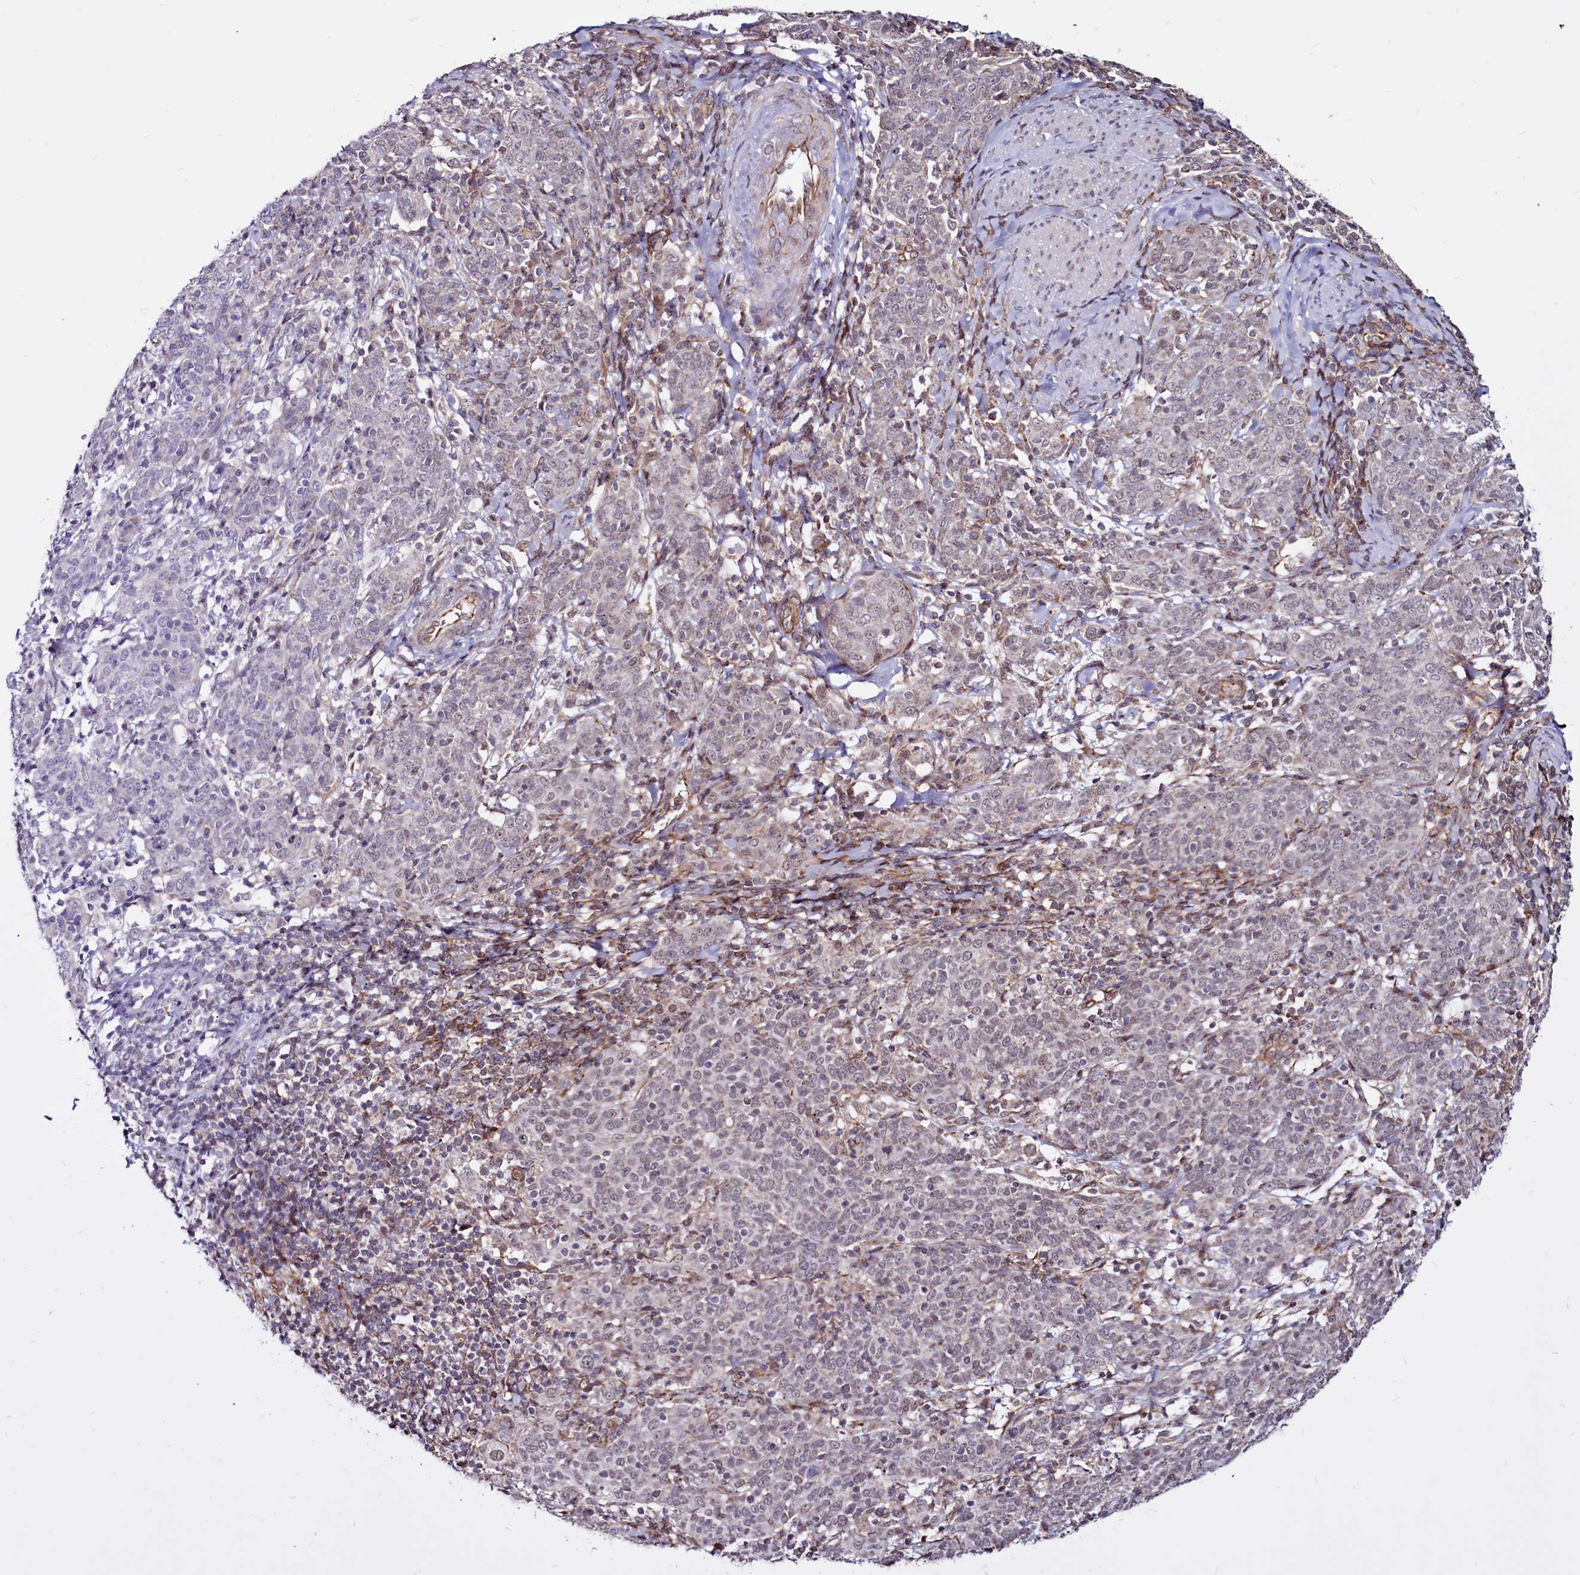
{"staining": {"intensity": "weak", "quantity": "25%-75%", "location": "nuclear"}, "tissue": "cervical cancer", "cell_type": "Tumor cells", "image_type": "cancer", "snomed": [{"axis": "morphology", "description": "Squamous cell carcinoma, NOS"}, {"axis": "topography", "description": "Cervix"}], "caption": "Cervical cancer (squamous cell carcinoma) stained with a protein marker demonstrates weak staining in tumor cells.", "gene": "CLK3", "patient": {"sex": "female", "age": 67}}